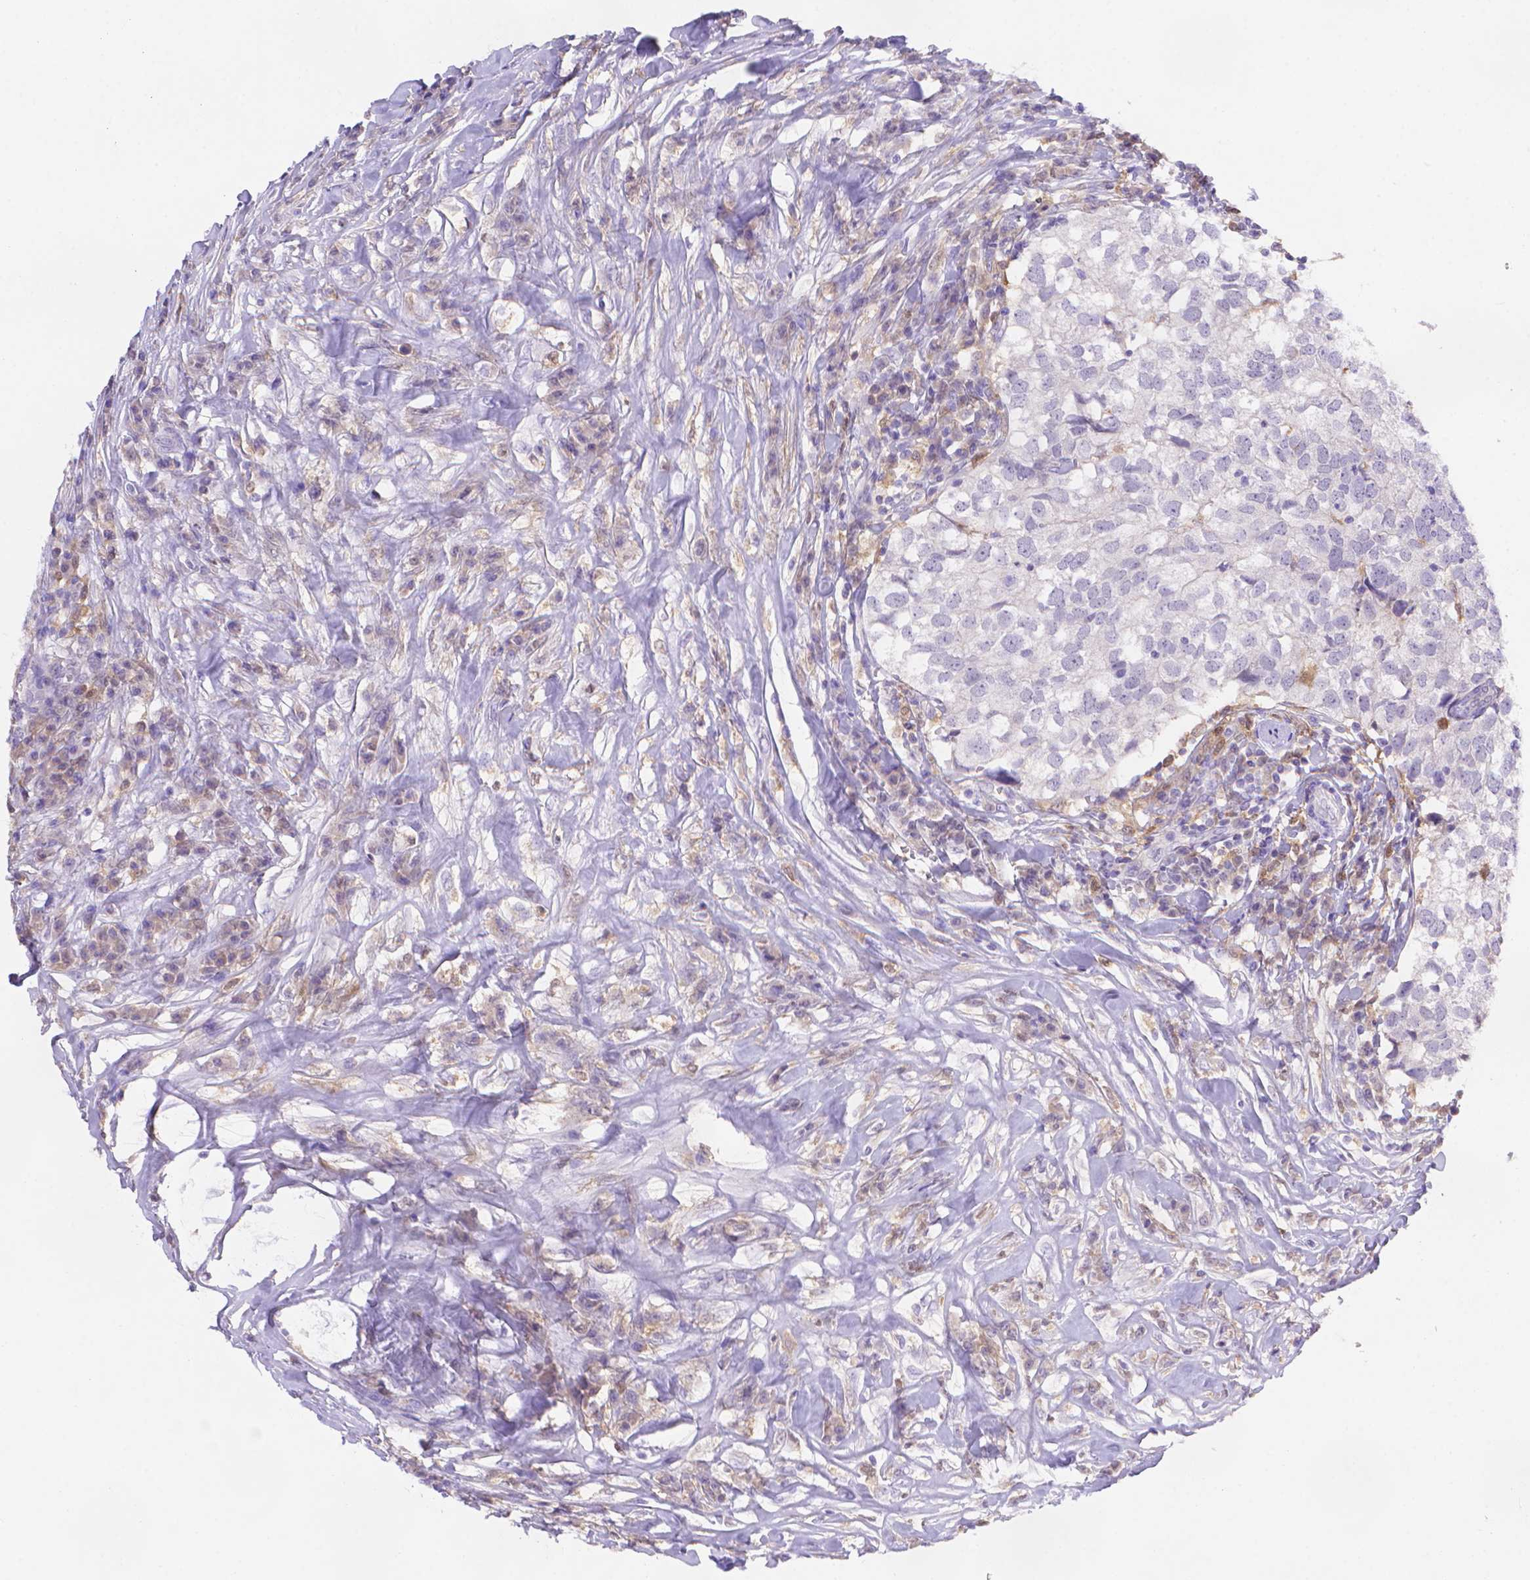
{"staining": {"intensity": "negative", "quantity": "none", "location": "none"}, "tissue": "breast cancer", "cell_type": "Tumor cells", "image_type": "cancer", "snomed": [{"axis": "morphology", "description": "Duct carcinoma"}, {"axis": "topography", "description": "Breast"}], "caption": "Breast cancer (invasive ductal carcinoma) stained for a protein using immunohistochemistry (IHC) displays no expression tumor cells.", "gene": "FGD2", "patient": {"sex": "female", "age": 30}}